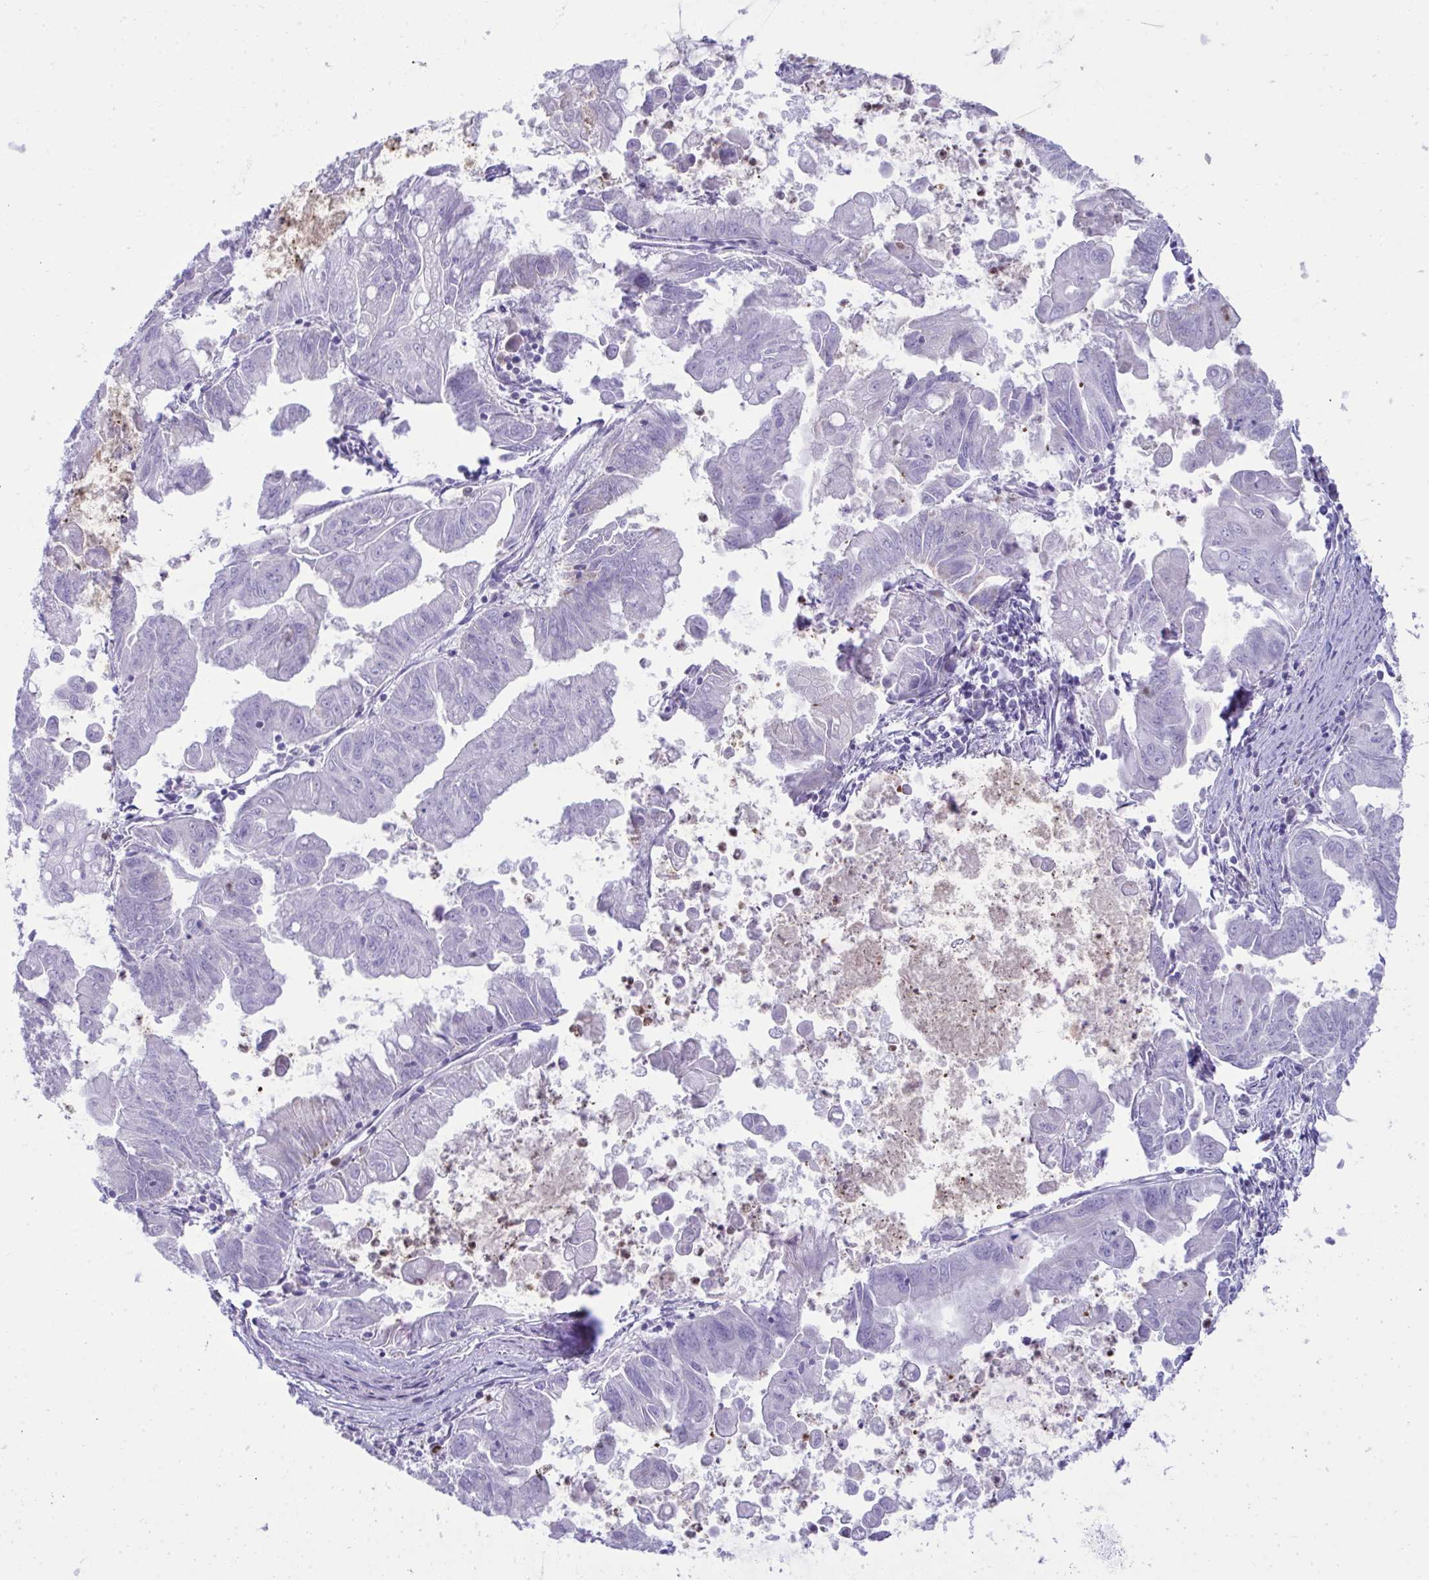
{"staining": {"intensity": "negative", "quantity": "none", "location": "none"}, "tissue": "stomach cancer", "cell_type": "Tumor cells", "image_type": "cancer", "snomed": [{"axis": "morphology", "description": "Adenocarcinoma, NOS"}, {"axis": "topography", "description": "Stomach, upper"}], "caption": "Immunohistochemical staining of stomach cancer (adenocarcinoma) reveals no significant expression in tumor cells.", "gene": "PLA2G12B", "patient": {"sex": "male", "age": 80}}